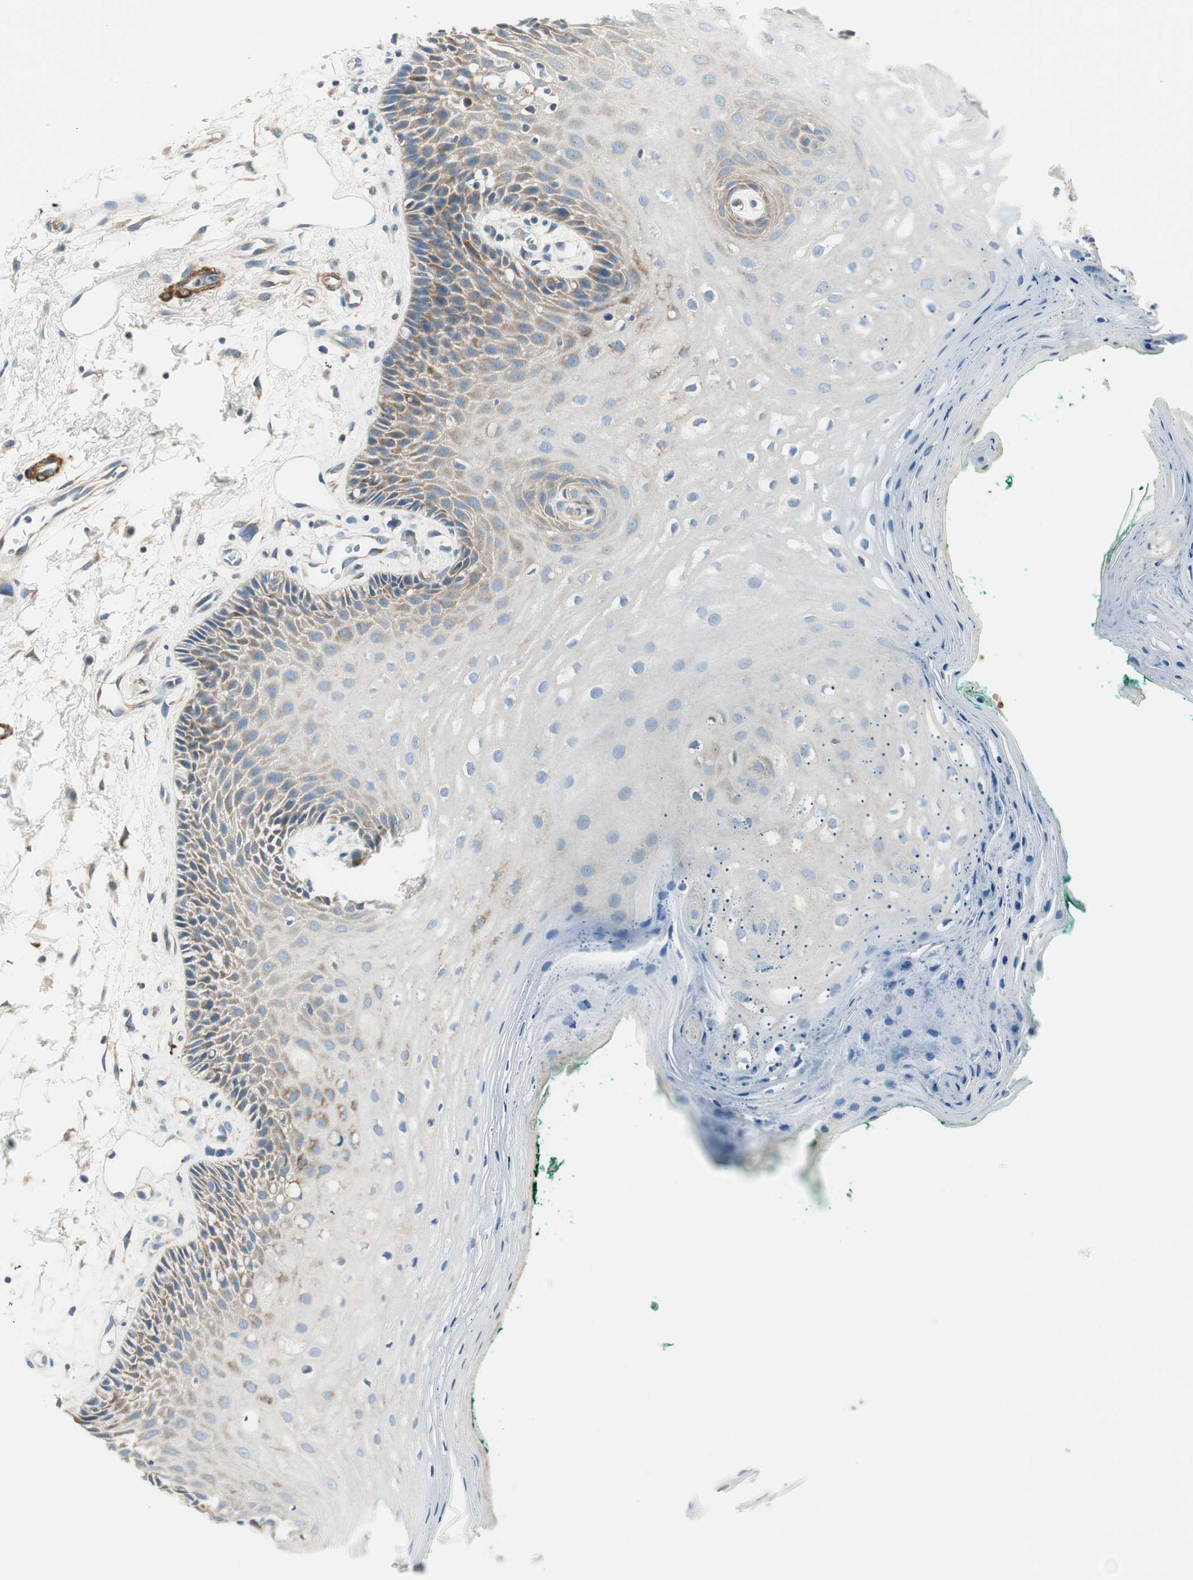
{"staining": {"intensity": "moderate", "quantity": "<25%", "location": "cytoplasmic/membranous"}, "tissue": "oral mucosa", "cell_type": "Squamous epithelial cells", "image_type": "normal", "snomed": [{"axis": "morphology", "description": "Normal tissue, NOS"}, {"axis": "topography", "description": "Skeletal muscle"}, {"axis": "topography", "description": "Oral tissue"}, {"axis": "topography", "description": "Peripheral nerve tissue"}], "caption": "Immunohistochemistry of normal oral mucosa shows low levels of moderate cytoplasmic/membranous positivity in approximately <25% of squamous epithelial cells.", "gene": "RORB", "patient": {"sex": "female", "age": 84}}